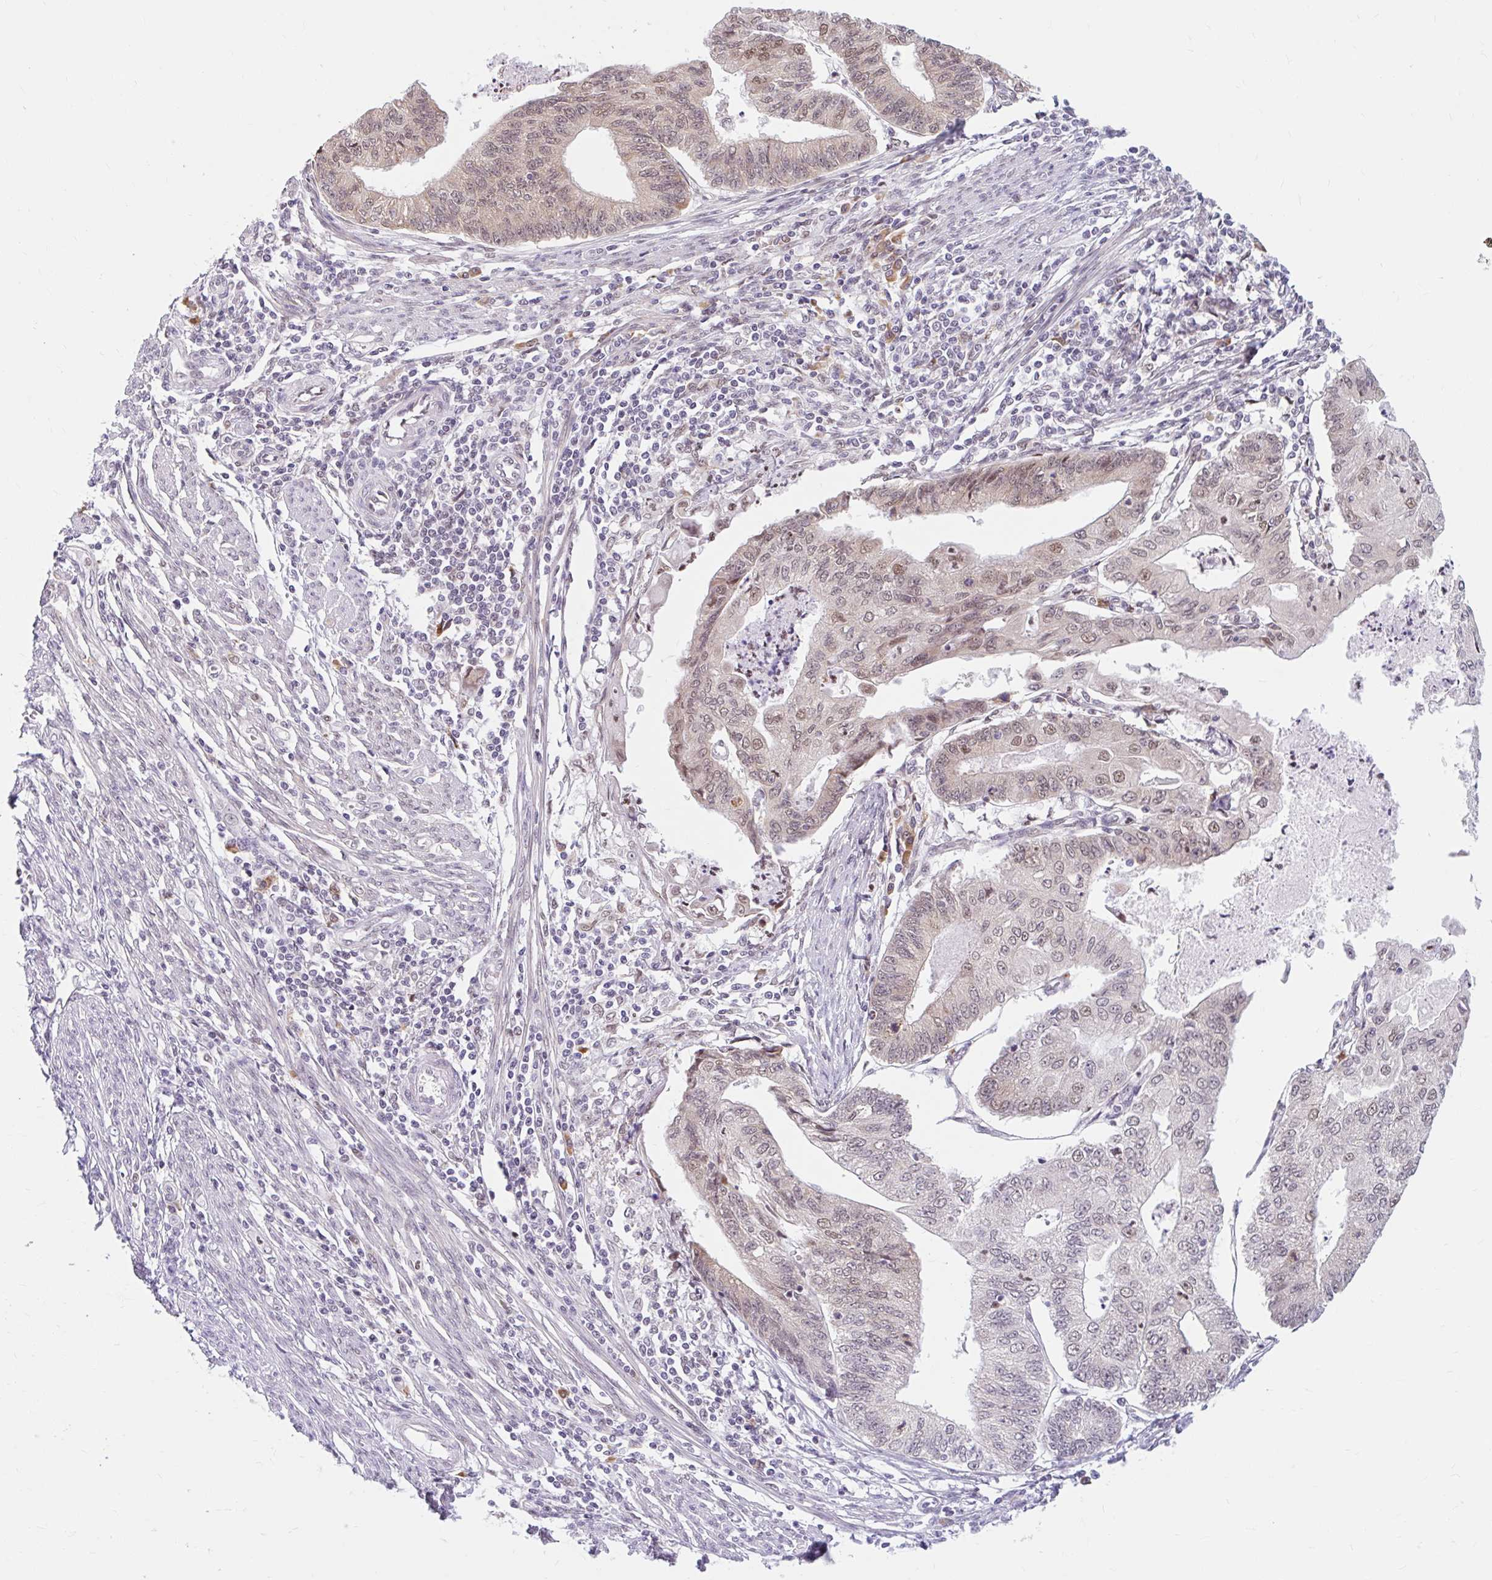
{"staining": {"intensity": "moderate", "quantity": "<25%", "location": "nuclear"}, "tissue": "endometrial cancer", "cell_type": "Tumor cells", "image_type": "cancer", "snomed": [{"axis": "morphology", "description": "Adenocarcinoma, NOS"}, {"axis": "topography", "description": "Endometrium"}], "caption": "Immunohistochemical staining of human endometrial cancer shows low levels of moderate nuclear expression in about <25% of tumor cells.", "gene": "SRSF10", "patient": {"sex": "female", "age": 56}}